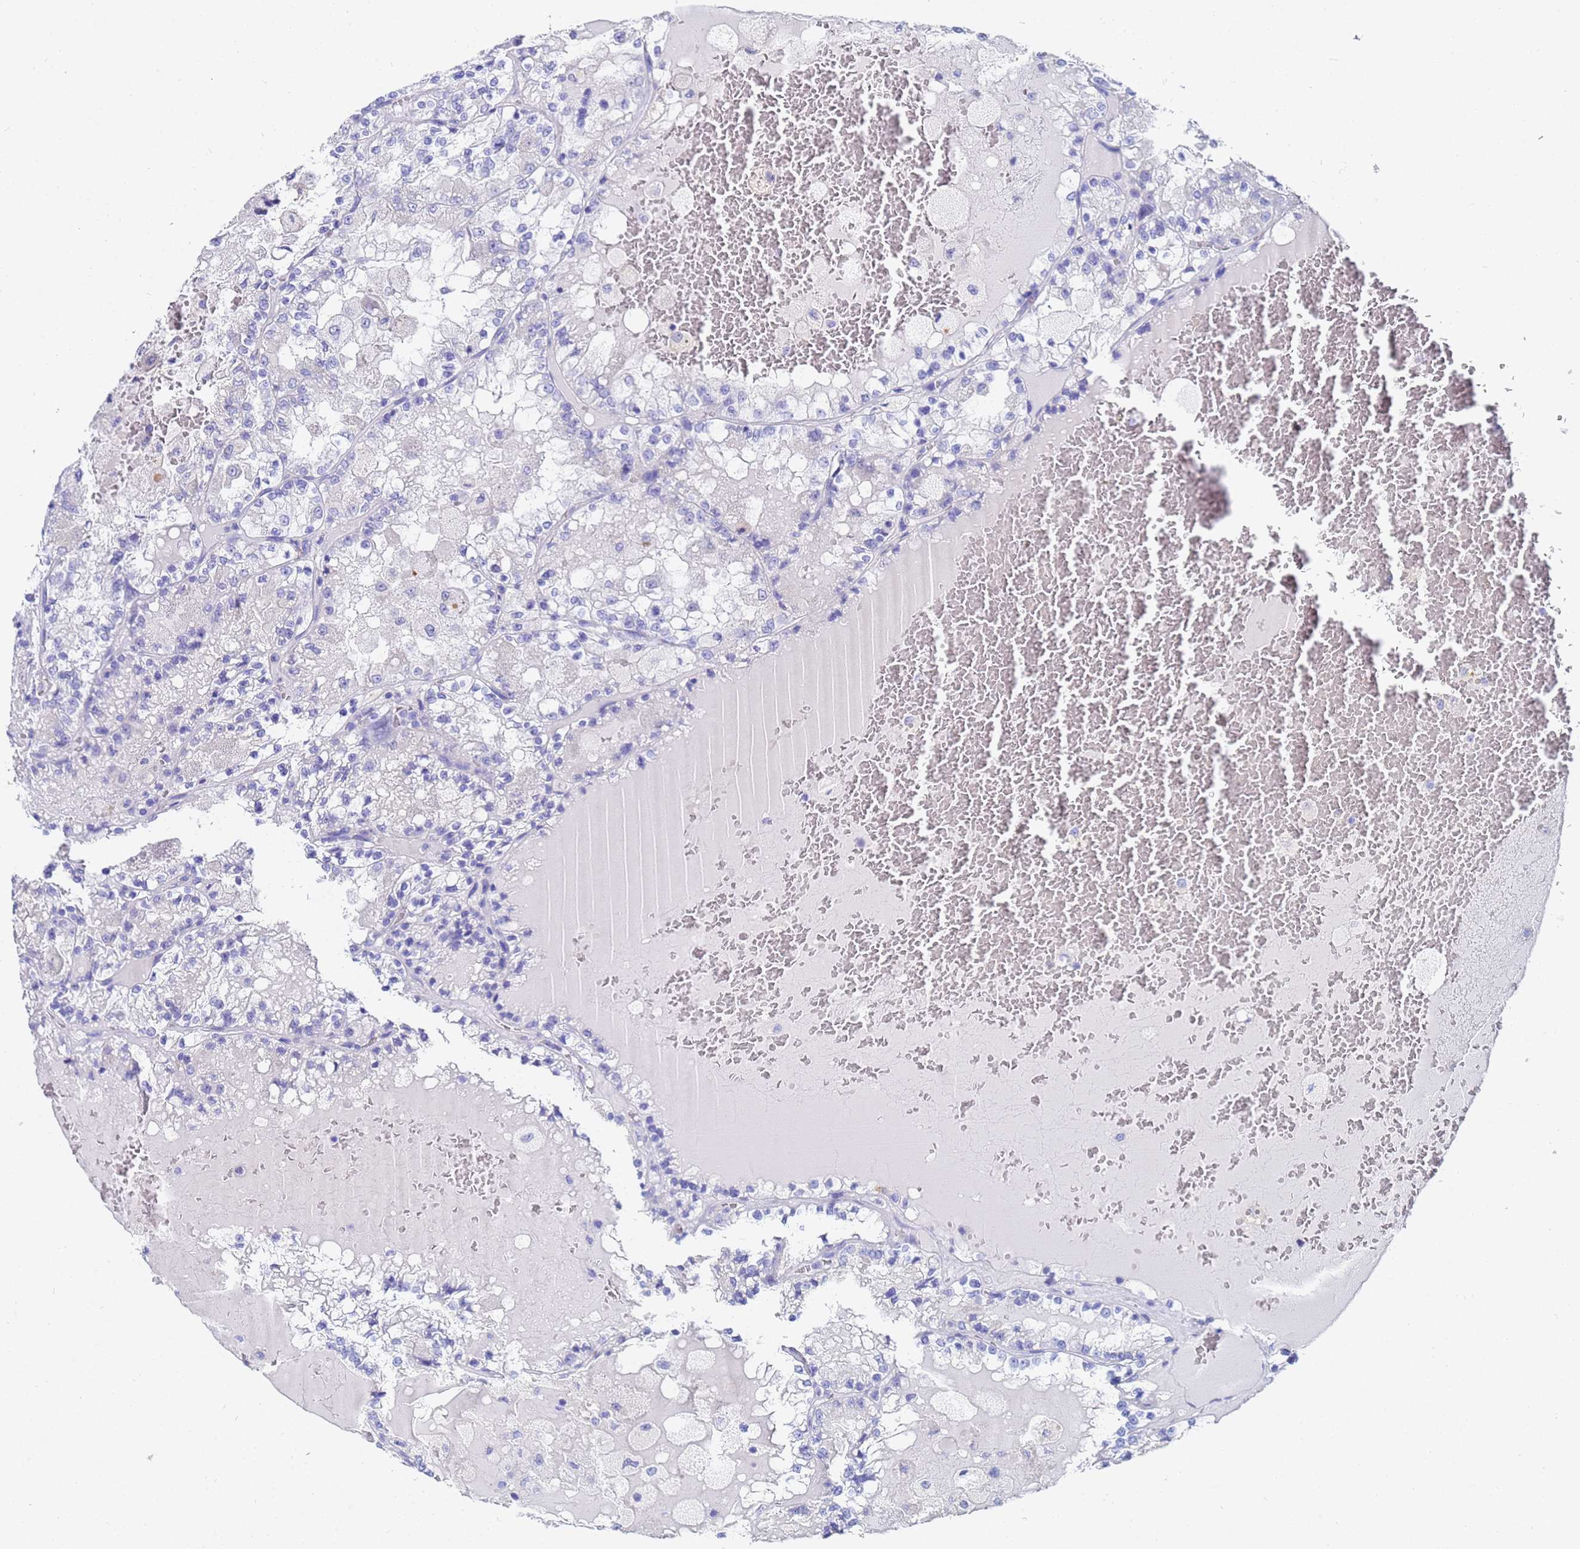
{"staining": {"intensity": "negative", "quantity": "none", "location": "none"}, "tissue": "renal cancer", "cell_type": "Tumor cells", "image_type": "cancer", "snomed": [{"axis": "morphology", "description": "Adenocarcinoma, NOS"}, {"axis": "topography", "description": "Kidney"}], "caption": "The histopathology image reveals no significant staining in tumor cells of renal cancer (adenocarcinoma).", "gene": "C2orf72", "patient": {"sex": "female", "age": 56}}